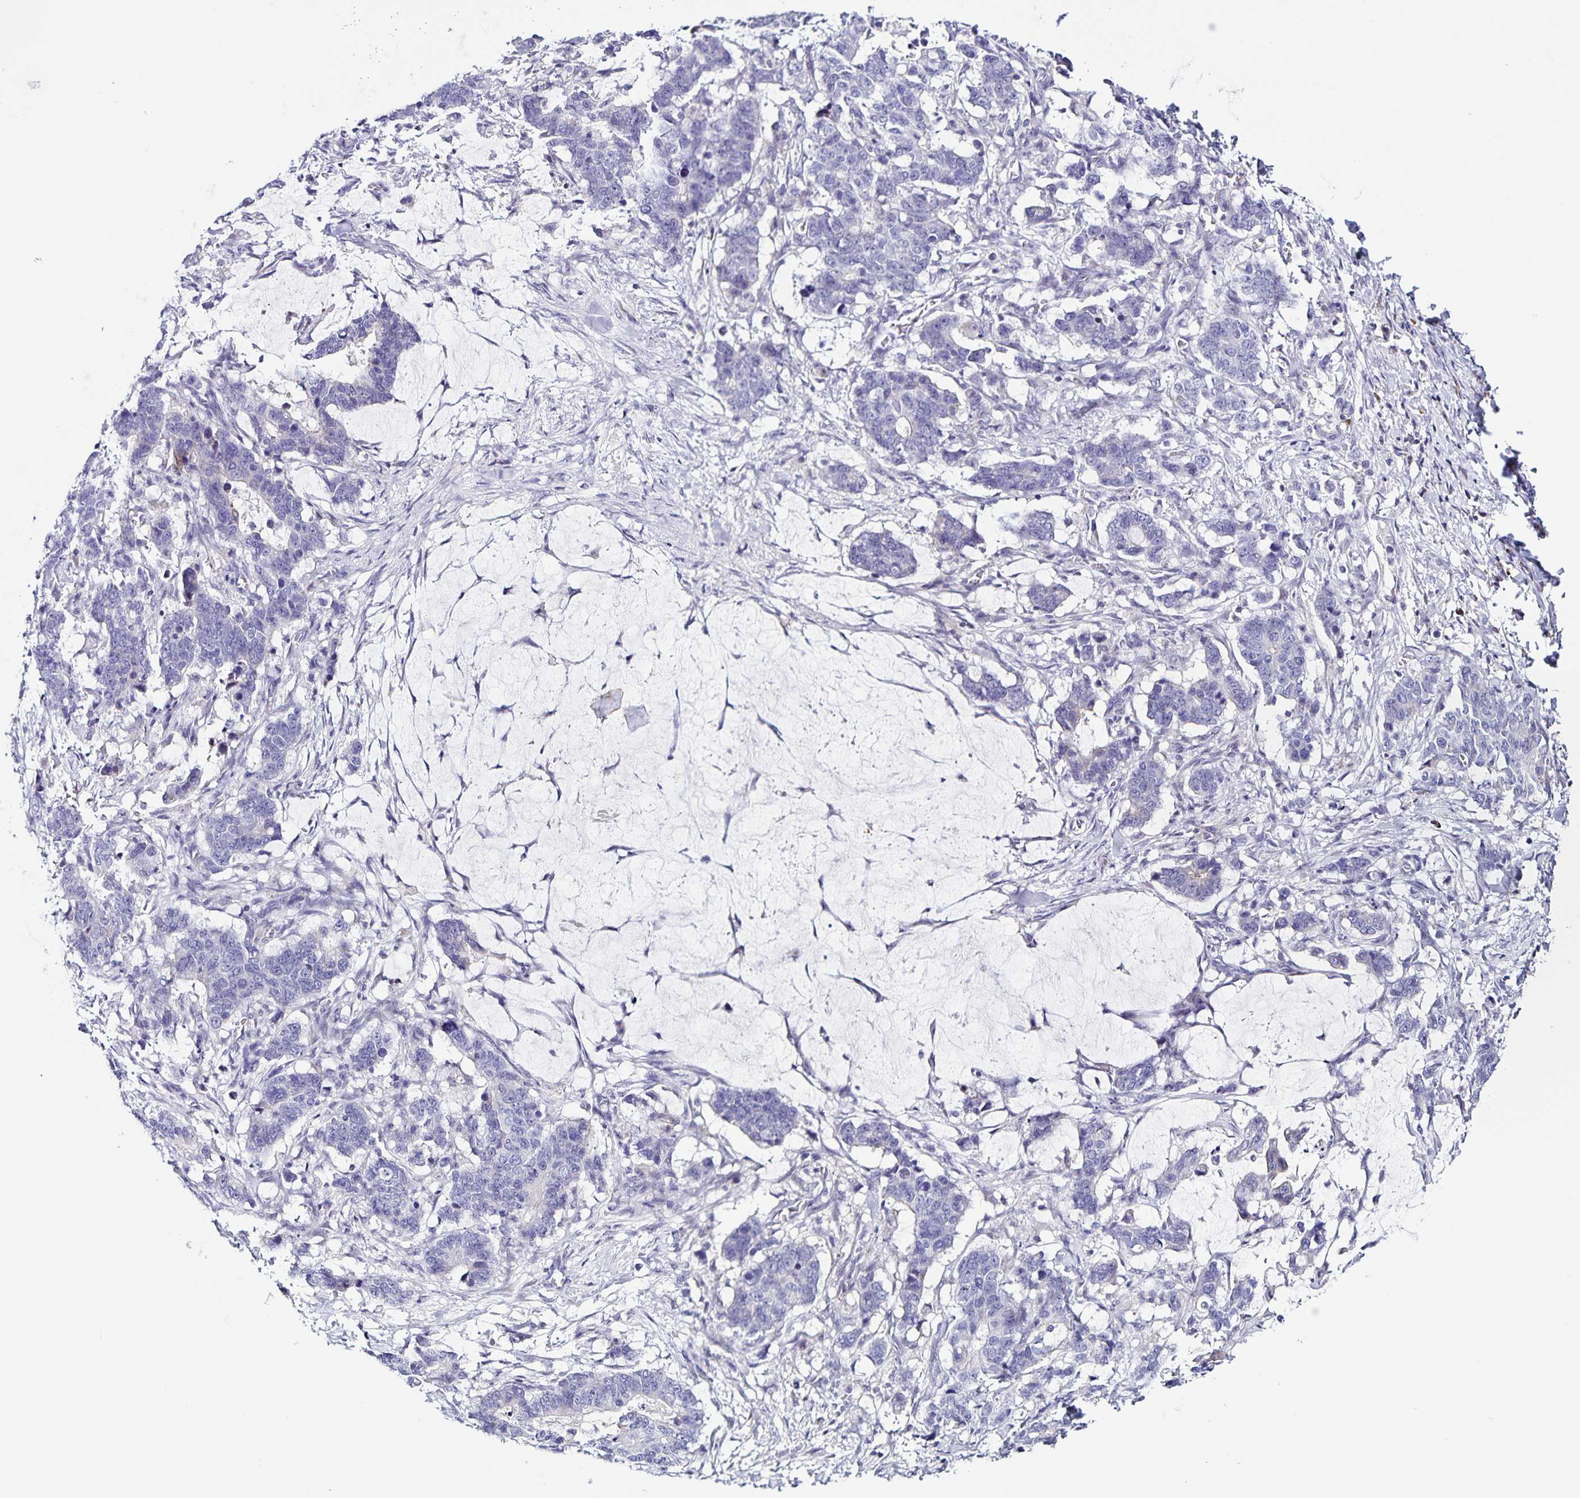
{"staining": {"intensity": "negative", "quantity": "none", "location": "none"}, "tissue": "stomach cancer", "cell_type": "Tumor cells", "image_type": "cancer", "snomed": [{"axis": "morphology", "description": "Normal tissue, NOS"}, {"axis": "morphology", "description": "Adenocarcinoma, NOS"}, {"axis": "topography", "description": "Stomach"}], "caption": "The micrograph demonstrates no significant positivity in tumor cells of stomach cancer.", "gene": "STPG4", "patient": {"sex": "female", "age": 64}}